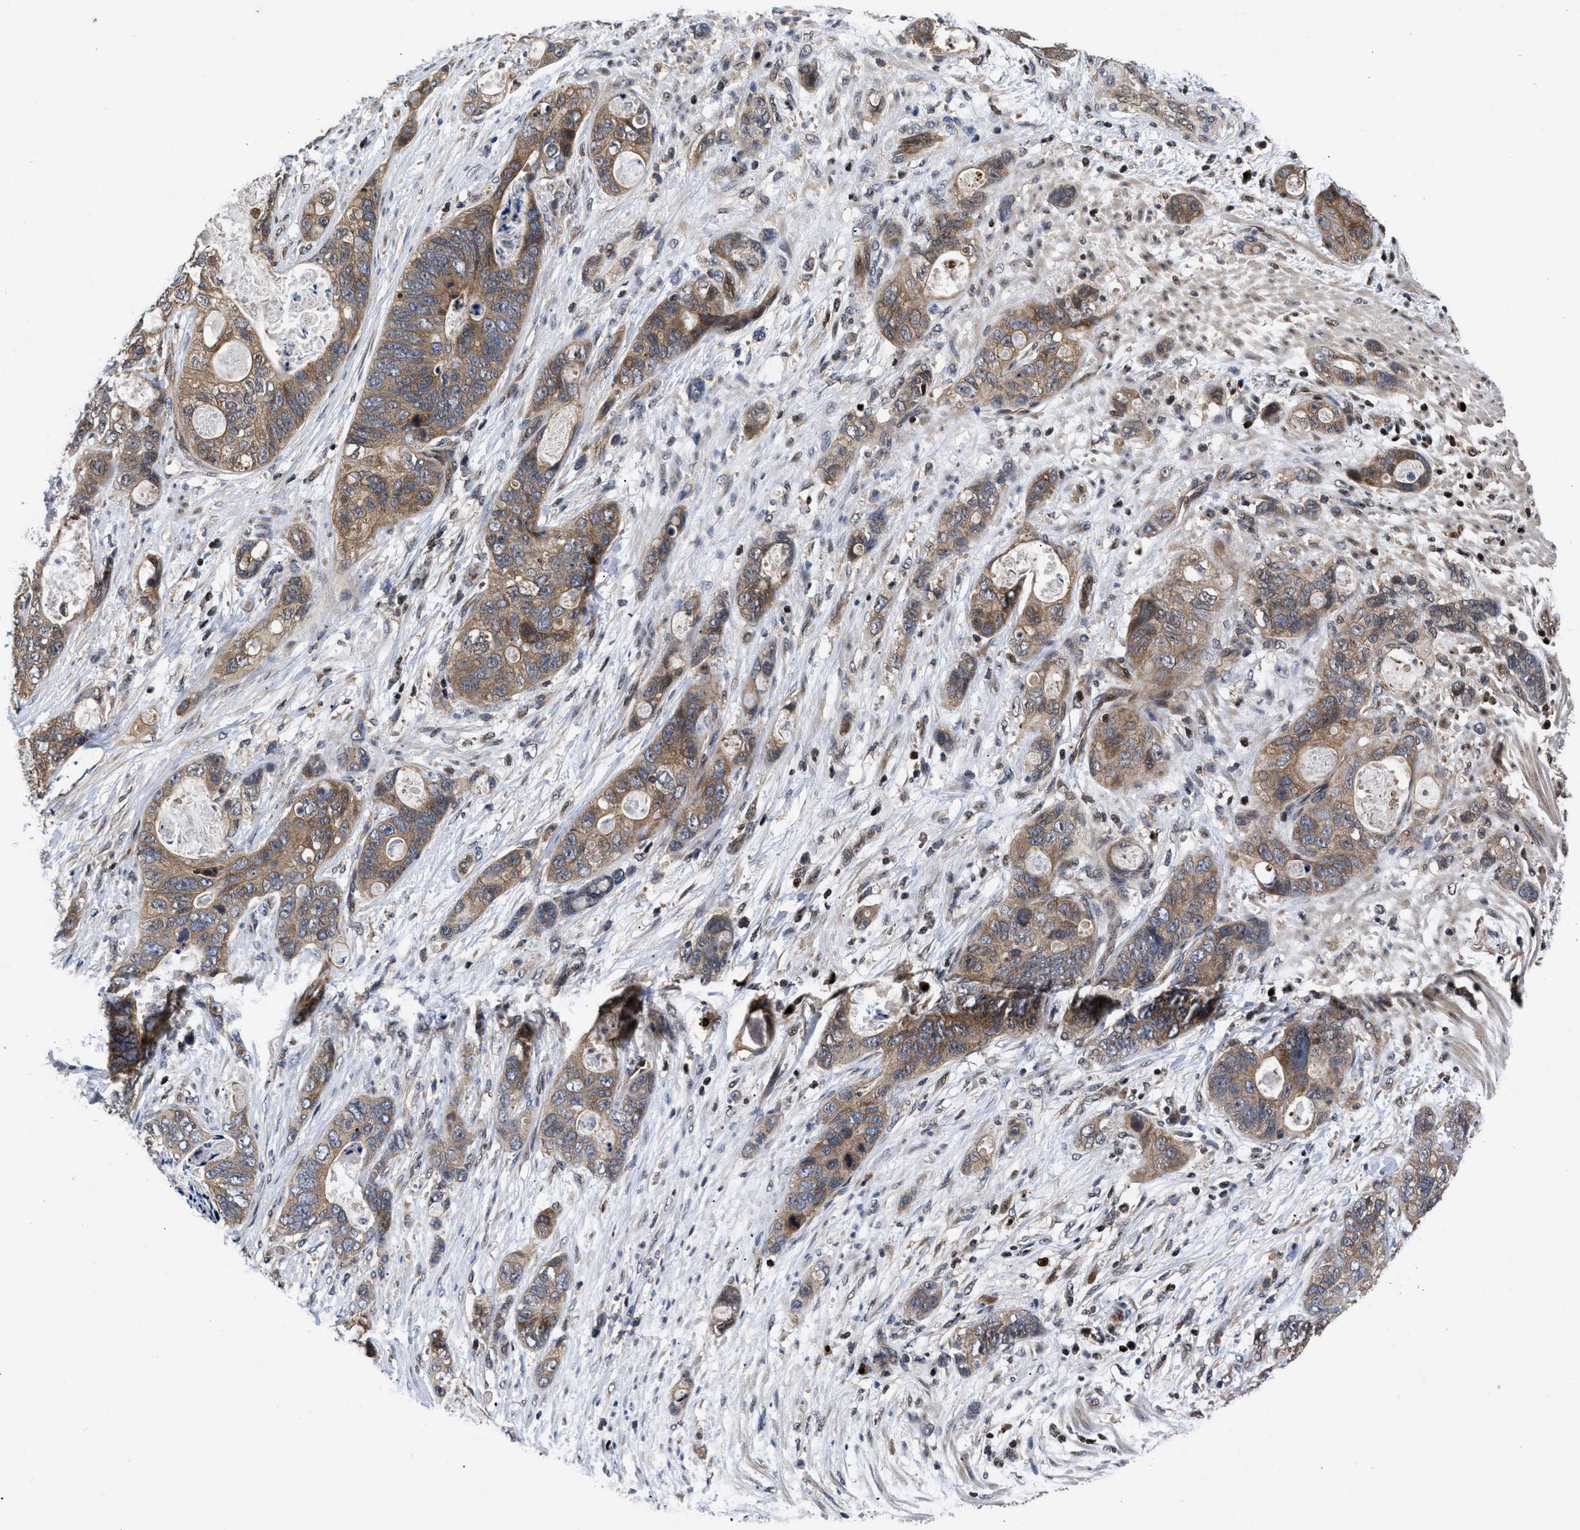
{"staining": {"intensity": "moderate", "quantity": ">75%", "location": "cytoplasmic/membranous"}, "tissue": "stomach cancer", "cell_type": "Tumor cells", "image_type": "cancer", "snomed": [{"axis": "morphology", "description": "Normal tissue, NOS"}, {"axis": "morphology", "description": "Adenocarcinoma, NOS"}, {"axis": "topography", "description": "Stomach"}], "caption": "Stomach cancer (adenocarcinoma) was stained to show a protein in brown. There is medium levels of moderate cytoplasmic/membranous positivity in about >75% of tumor cells. (brown staining indicates protein expression, while blue staining denotes nuclei).", "gene": "FAM200A", "patient": {"sex": "female", "age": 89}}